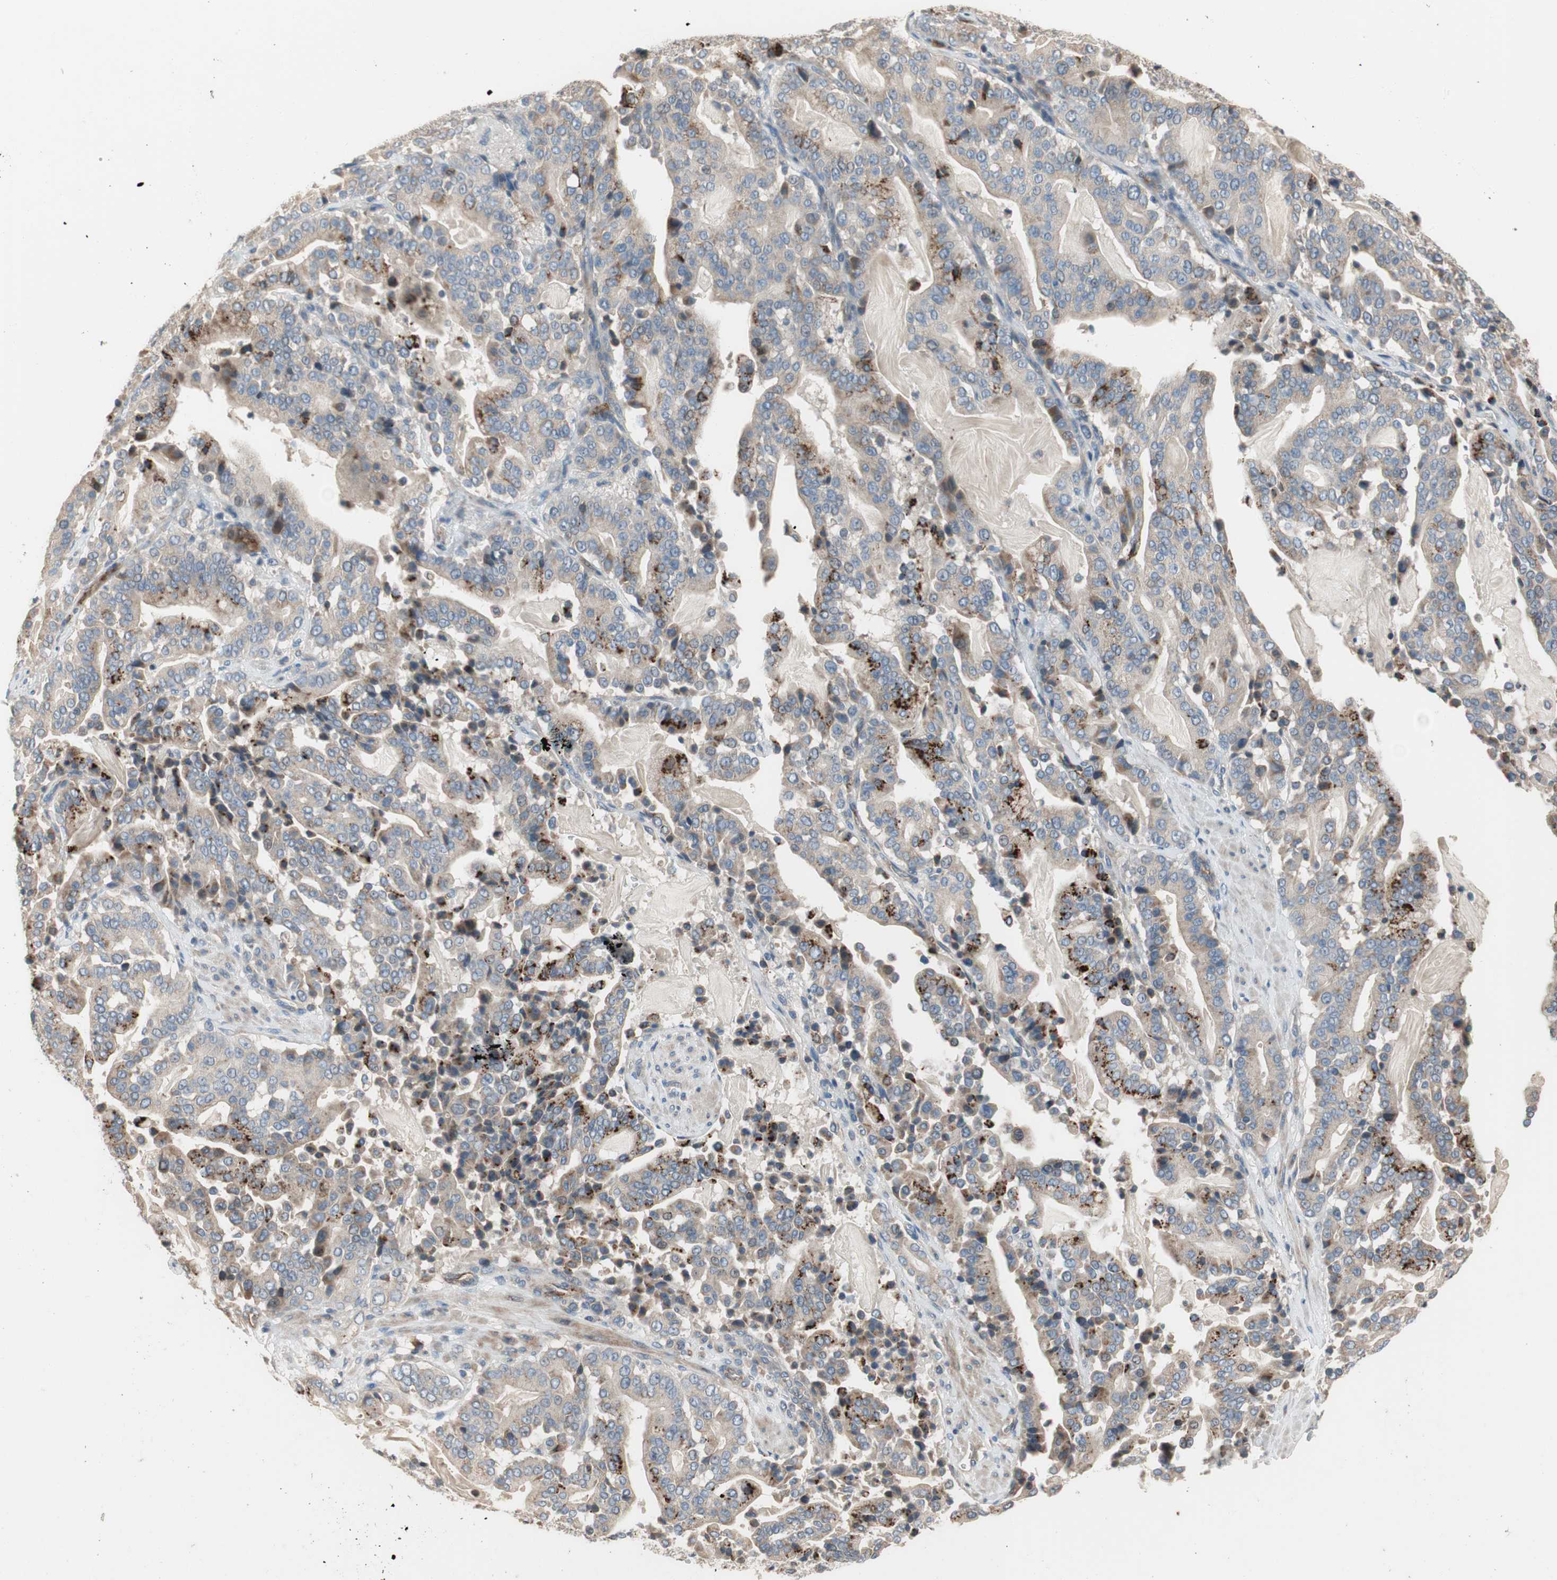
{"staining": {"intensity": "moderate", "quantity": "25%-75%", "location": "cytoplasmic/membranous"}, "tissue": "pancreatic cancer", "cell_type": "Tumor cells", "image_type": "cancer", "snomed": [{"axis": "morphology", "description": "Adenocarcinoma, NOS"}, {"axis": "topography", "description": "Pancreas"}], "caption": "The histopathology image shows staining of adenocarcinoma (pancreatic), revealing moderate cytoplasmic/membranous protein positivity (brown color) within tumor cells. (DAB (3,3'-diaminobenzidine) IHC, brown staining for protein, blue staining for nuclei).", "gene": "ALPL", "patient": {"sex": "male", "age": 63}}